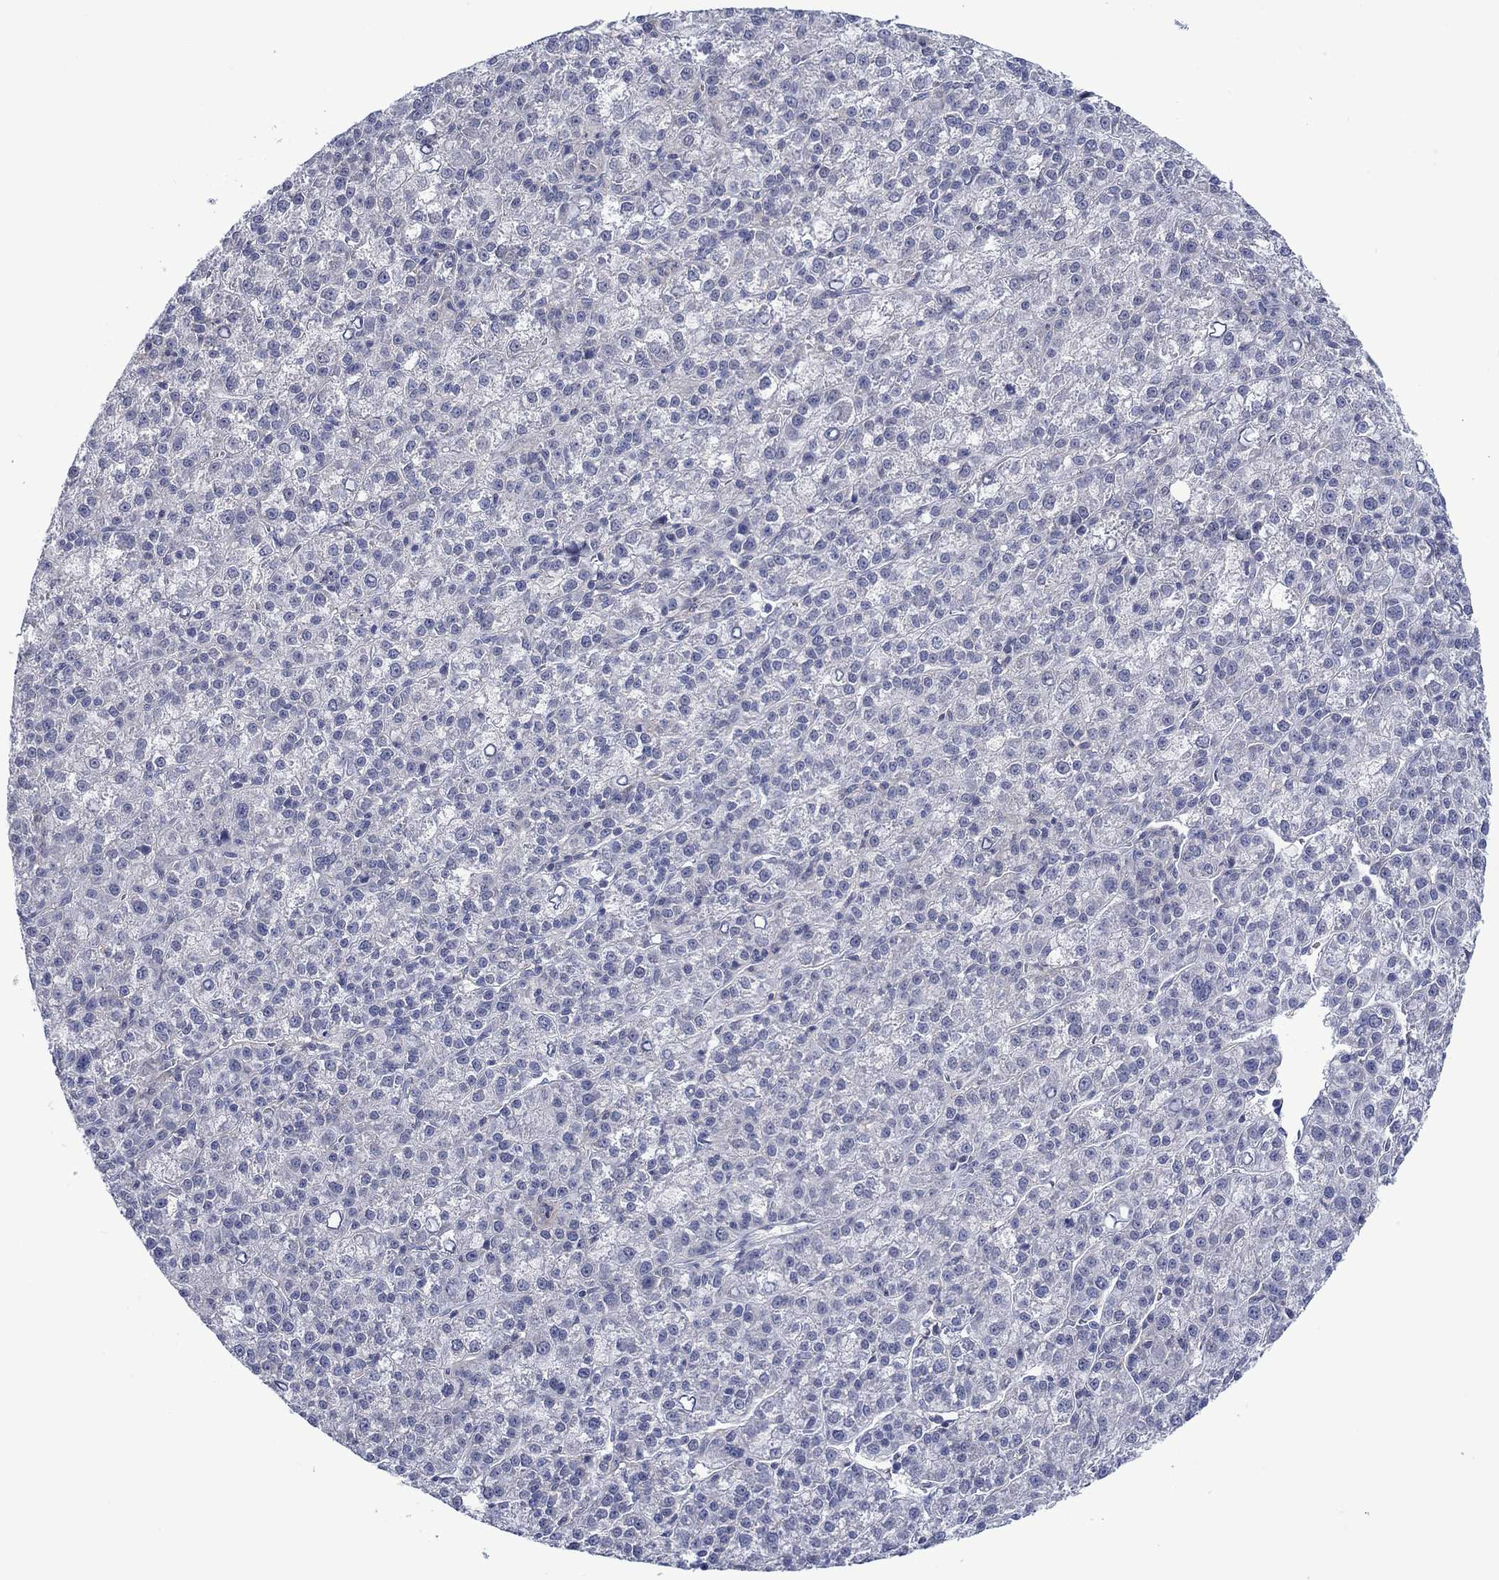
{"staining": {"intensity": "negative", "quantity": "none", "location": "none"}, "tissue": "liver cancer", "cell_type": "Tumor cells", "image_type": "cancer", "snomed": [{"axis": "morphology", "description": "Carcinoma, Hepatocellular, NOS"}, {"axis": "topography", "description": "Liver"}], "caption": "Tumor cells show no significant protein positivity in liver cancer. Nuclei are stained in blue.", "gene": "FER1L6", "patient": {"sex": "female", "age": 60}}